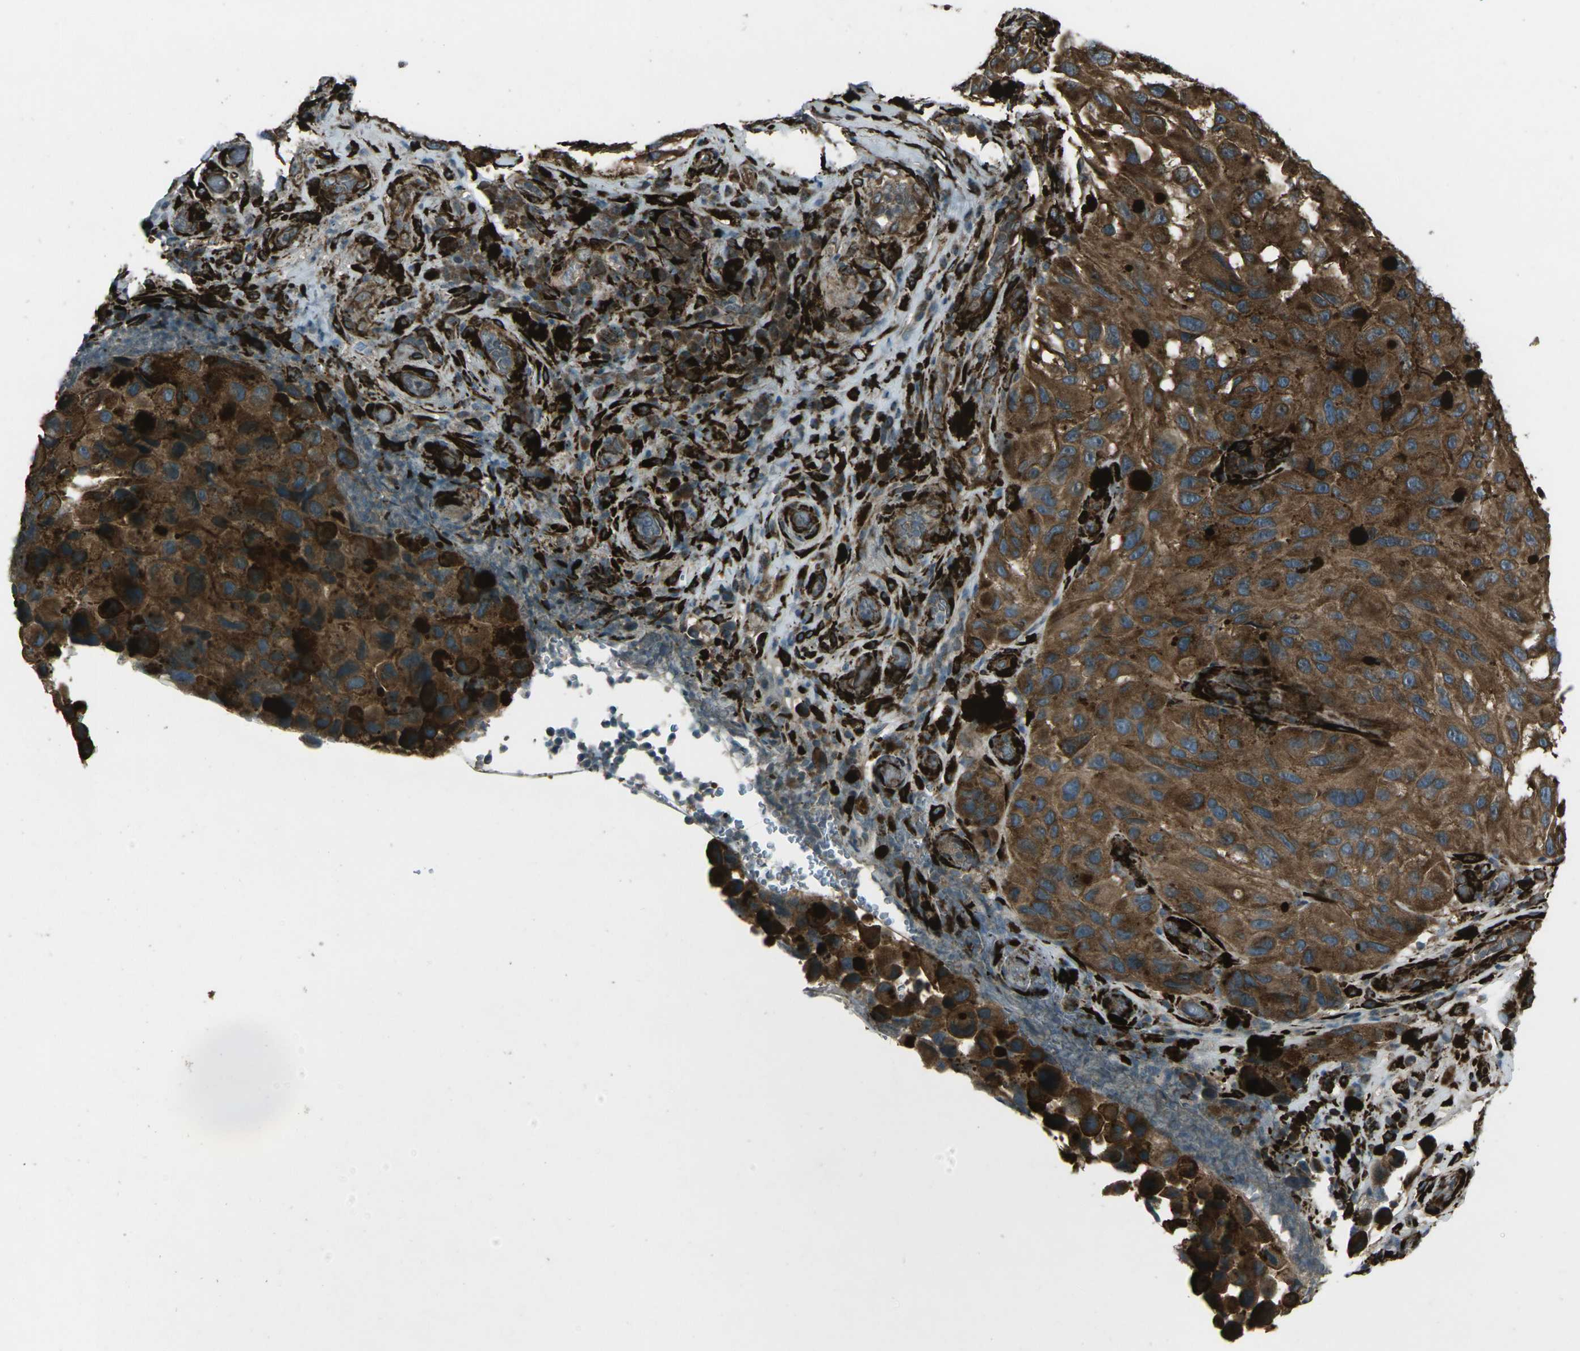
{"staining": {"intensity": "moderate", "quantity": ">75%", "location": "cytoplasmic/membranous"}, "tissue": "melanoma", "cell_type": "Tumor cells", "image_type": "cancer", "snomed": [{"axis": "morphology", "description": "Malignant melanoma, NOS"}, {"axis": "topography", "description": "Skin"}], "caption": "A histopathology image of malignant melanoma stained for a protein reveals moderate cytoplasmic/membranous brown staining in tumor cells.", "gene": "LSMEM1", "patient": {"sex": "female", "age": 73}}